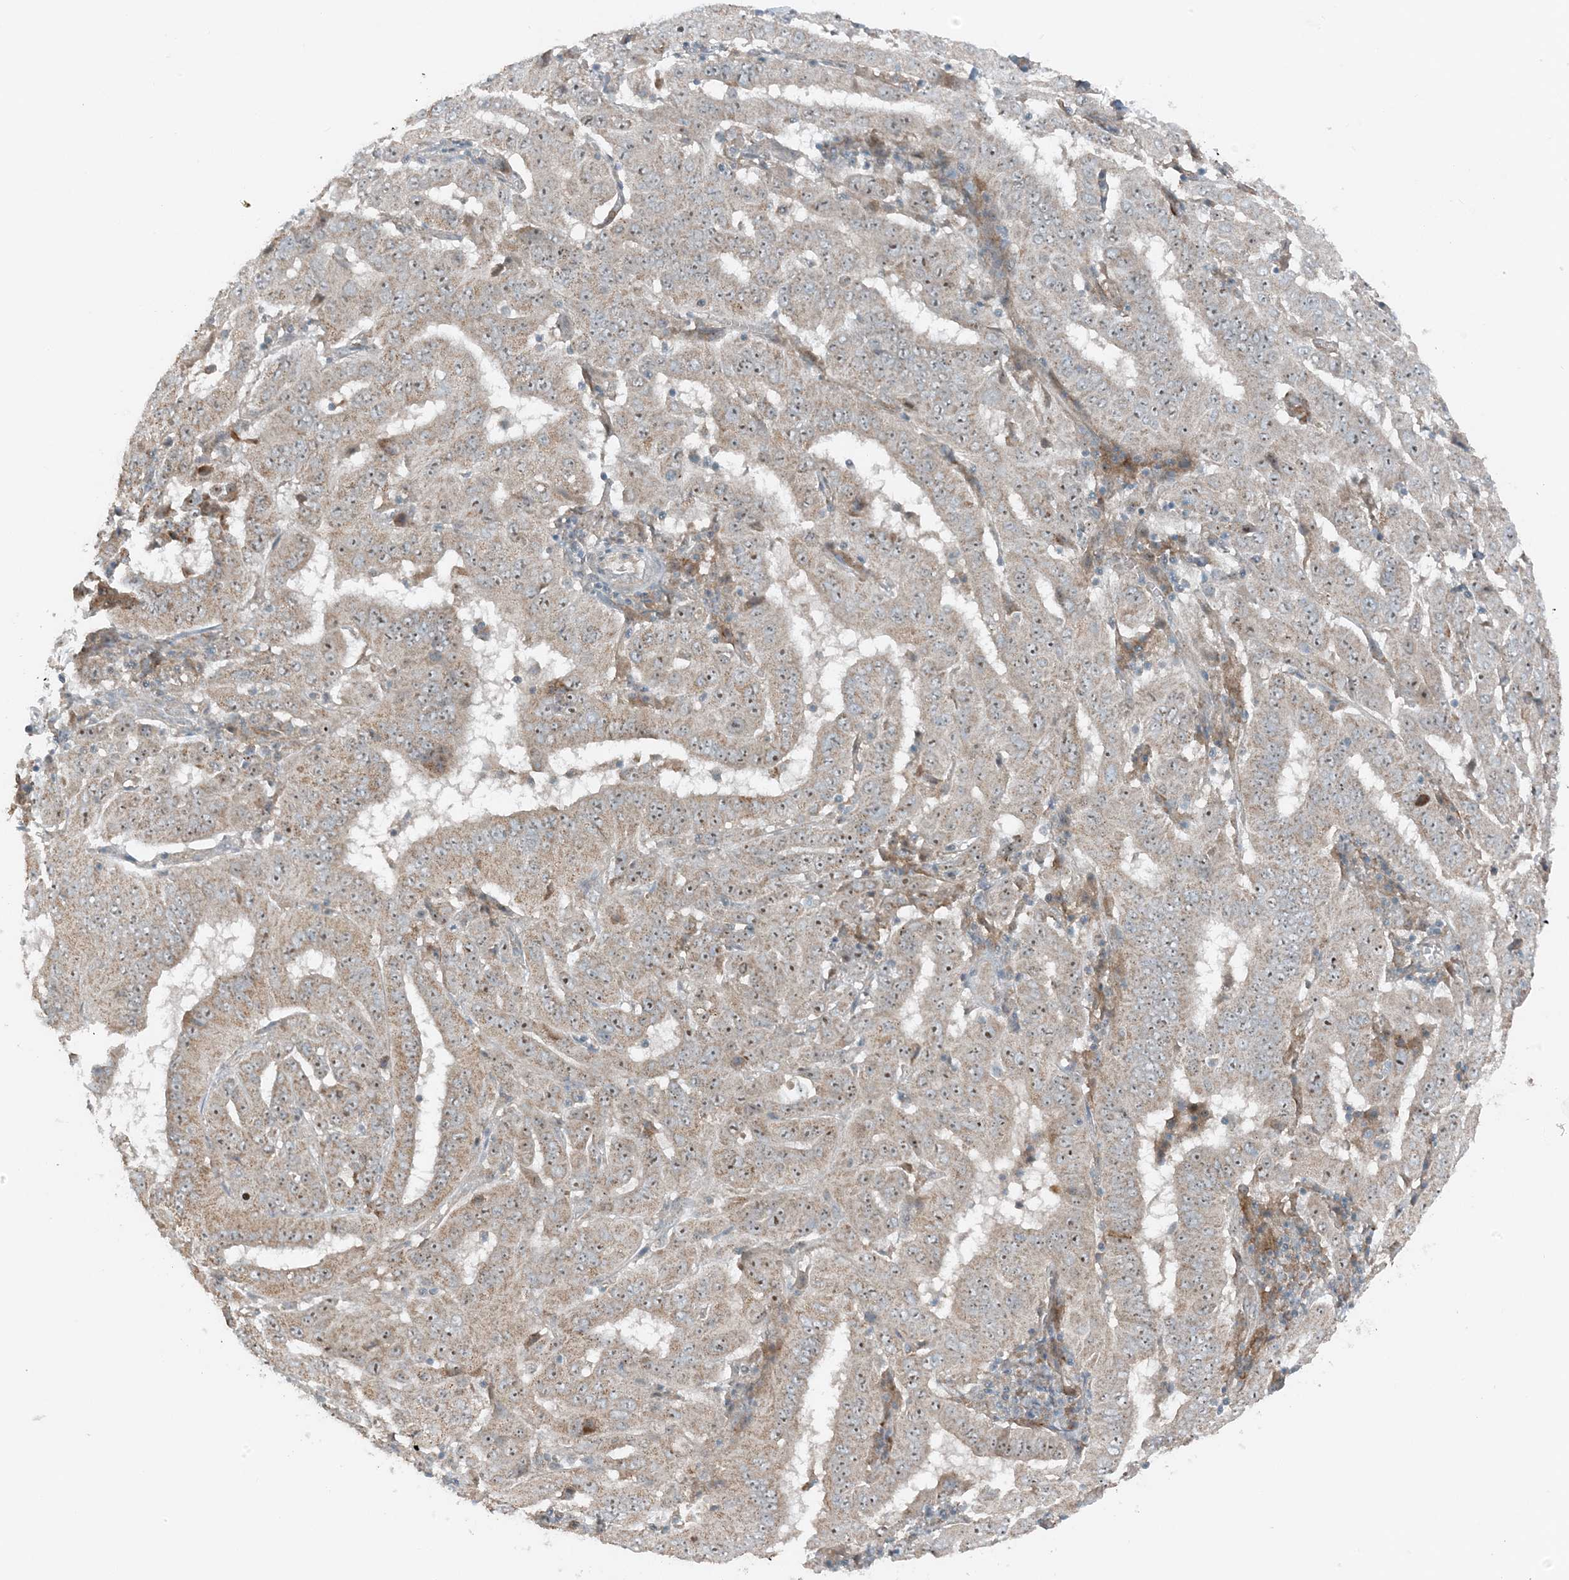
{"staining": {"intensity": "weak", "quantity": ">75%", "location": "cytoplasmic/membranous,nuclear"}, "tissue": "pancreatic cancer", "cell_type": "Tumor cells", "image_type": "cancer", "snomed": [{"axis": "morphology", "description": "Adenocarcinoma, NOS"}, {"axis": "topography", "description": "Pancreas"}], "caption": "Protein expression analysis of pancreatic cancer displays weak cytoplasmic/membranous and nuclear staining in approximately >75% of tumor cells. (IHC, brightfield microscopy, high magnification).", "gene": "MITD1", "patient": {"sex": "male", "age": 63}}